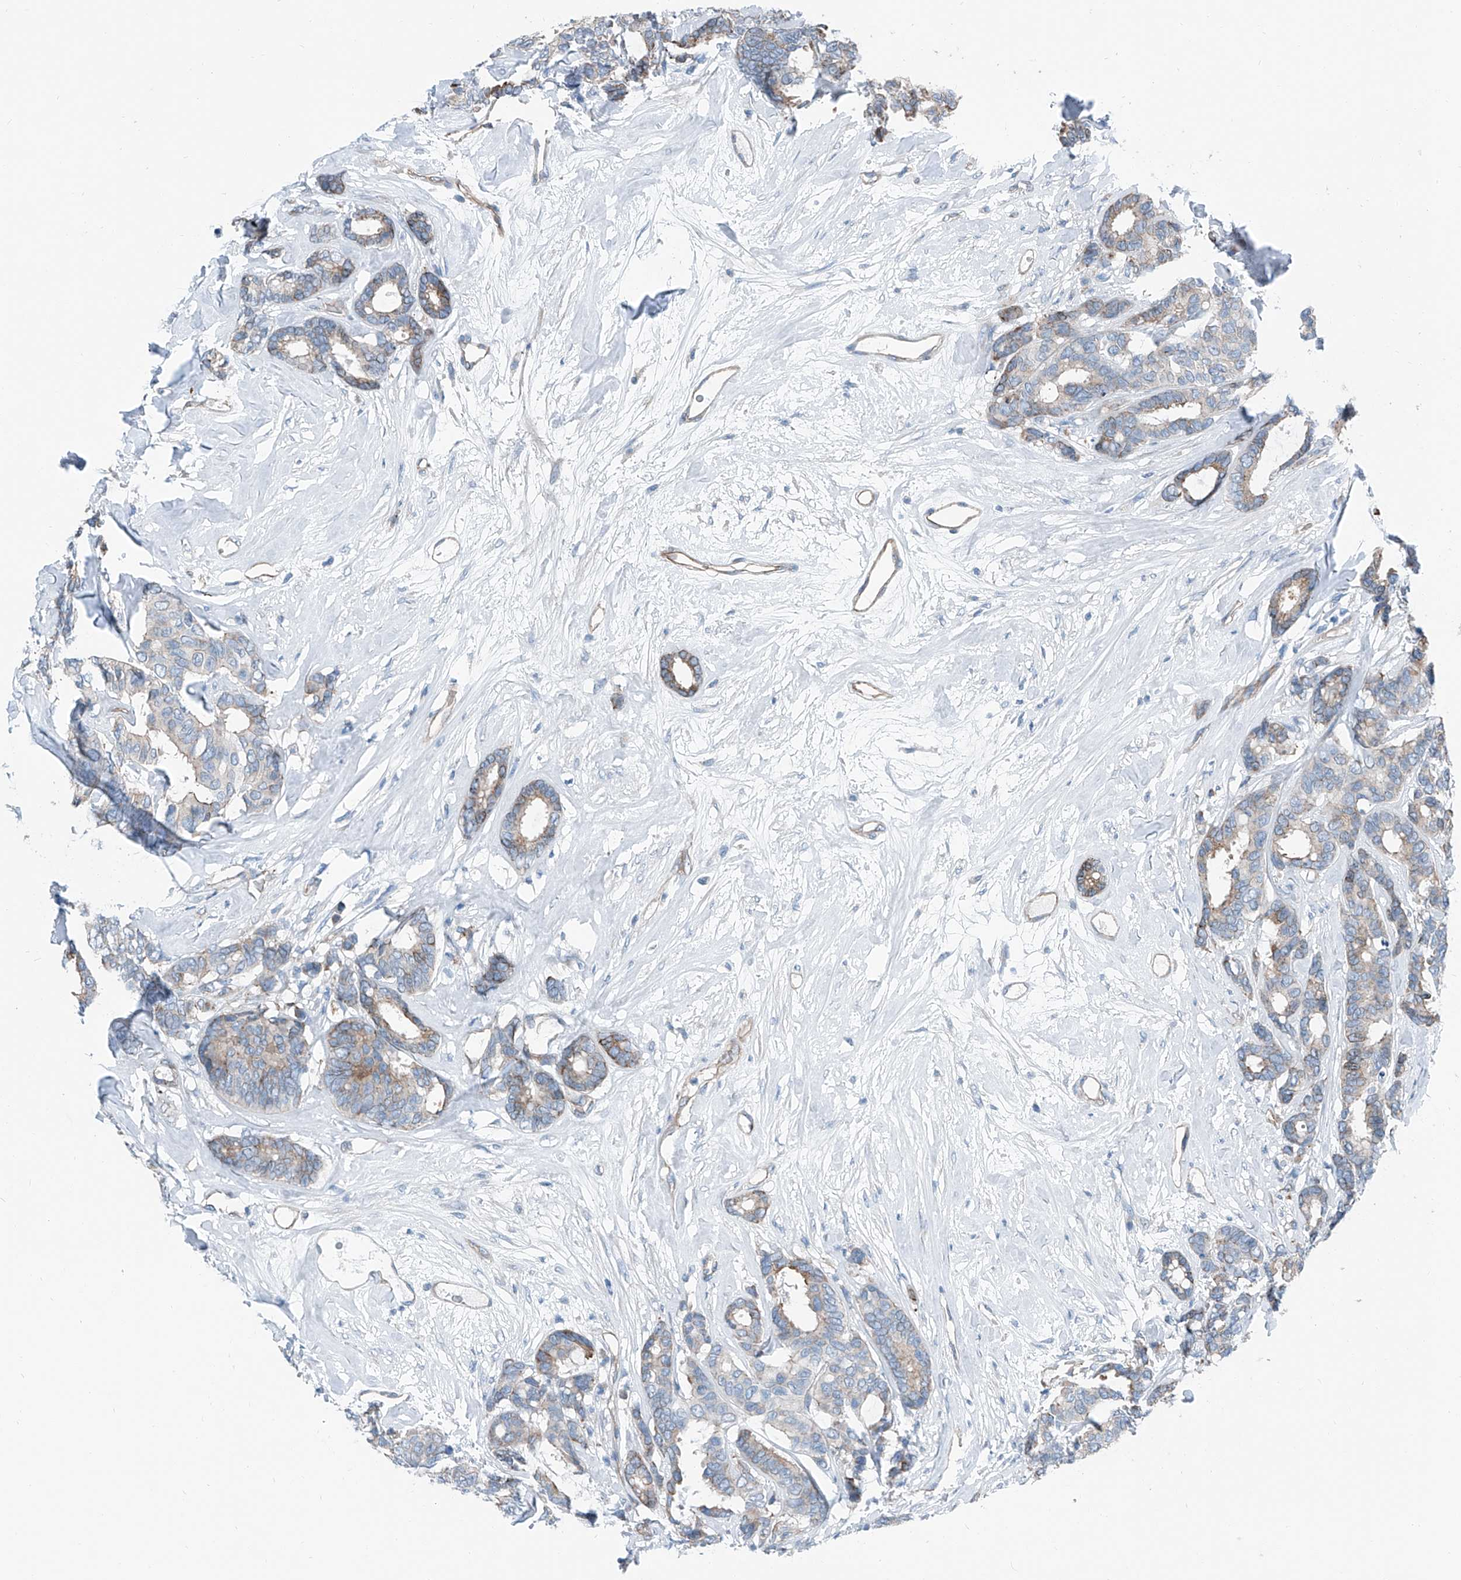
{"staining": {"intensity": "moderate", "quantity": "25%-75%", "location": "cytoplasmic/membranous"}, "tissue": "breast cancer", "cell_type": "Tumor cells", "image_type": "cancer", "snomed": [{"axis": "morphology", "description": "Duct carcinoma"}, {"axis": "topography", "description": "Breast"}], "caption": "The micrograph exhibits staining of breast cancer (infiltrating ductal carcinoma), revealing moderate cytoplasmic/membranous protein positivity (brown color) within tumor cells.", "gene": "THEMIS2", "patient": {"sex": "female", "age": 87}}